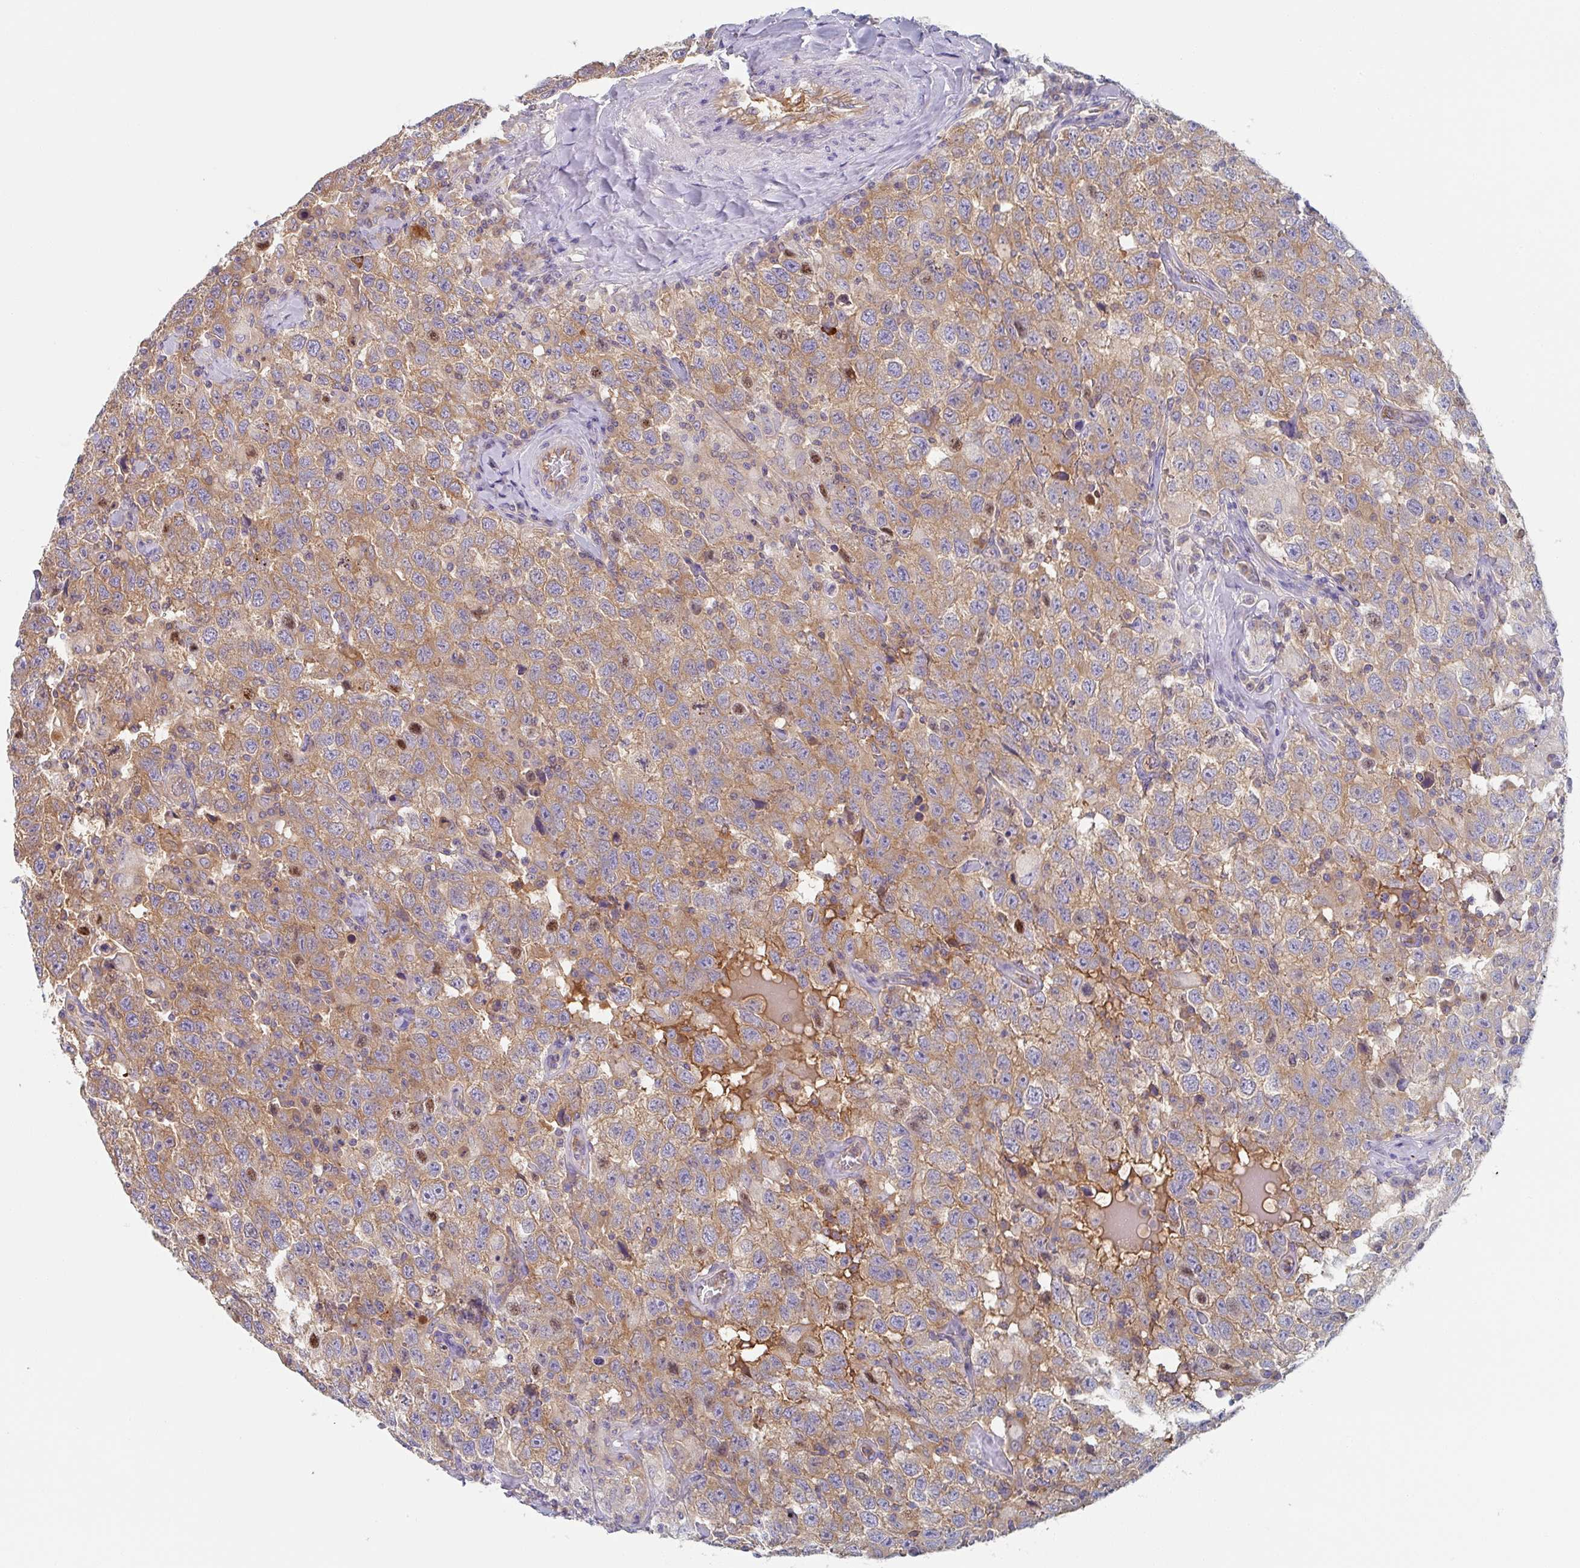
{"staining": {"intensity": "moderate", "quantity": ">75%", "location": "cytoplasmic/membranous"}, "tissue": "testis cancer", "cell_type": "Tumor cells", "image_type": "cancer", "snomed": [{"axis": "morphology", "description": "Seminoma, NOS"}, {"axis": "topography", "description": "Testis"}], "caption": "Immunohistochemistry (IHC) (DAB (3,3'-diaminobenzidine)) staining of human seminoma (testis) displays moderate cytoplasmic/membranous protein expression in about >75% of tumor cells. (brown staining indicates protein expression, while blue staining denotes nuclei).", "gene": "AMPD2", "patient": {"sex": "male", "age": 41}}